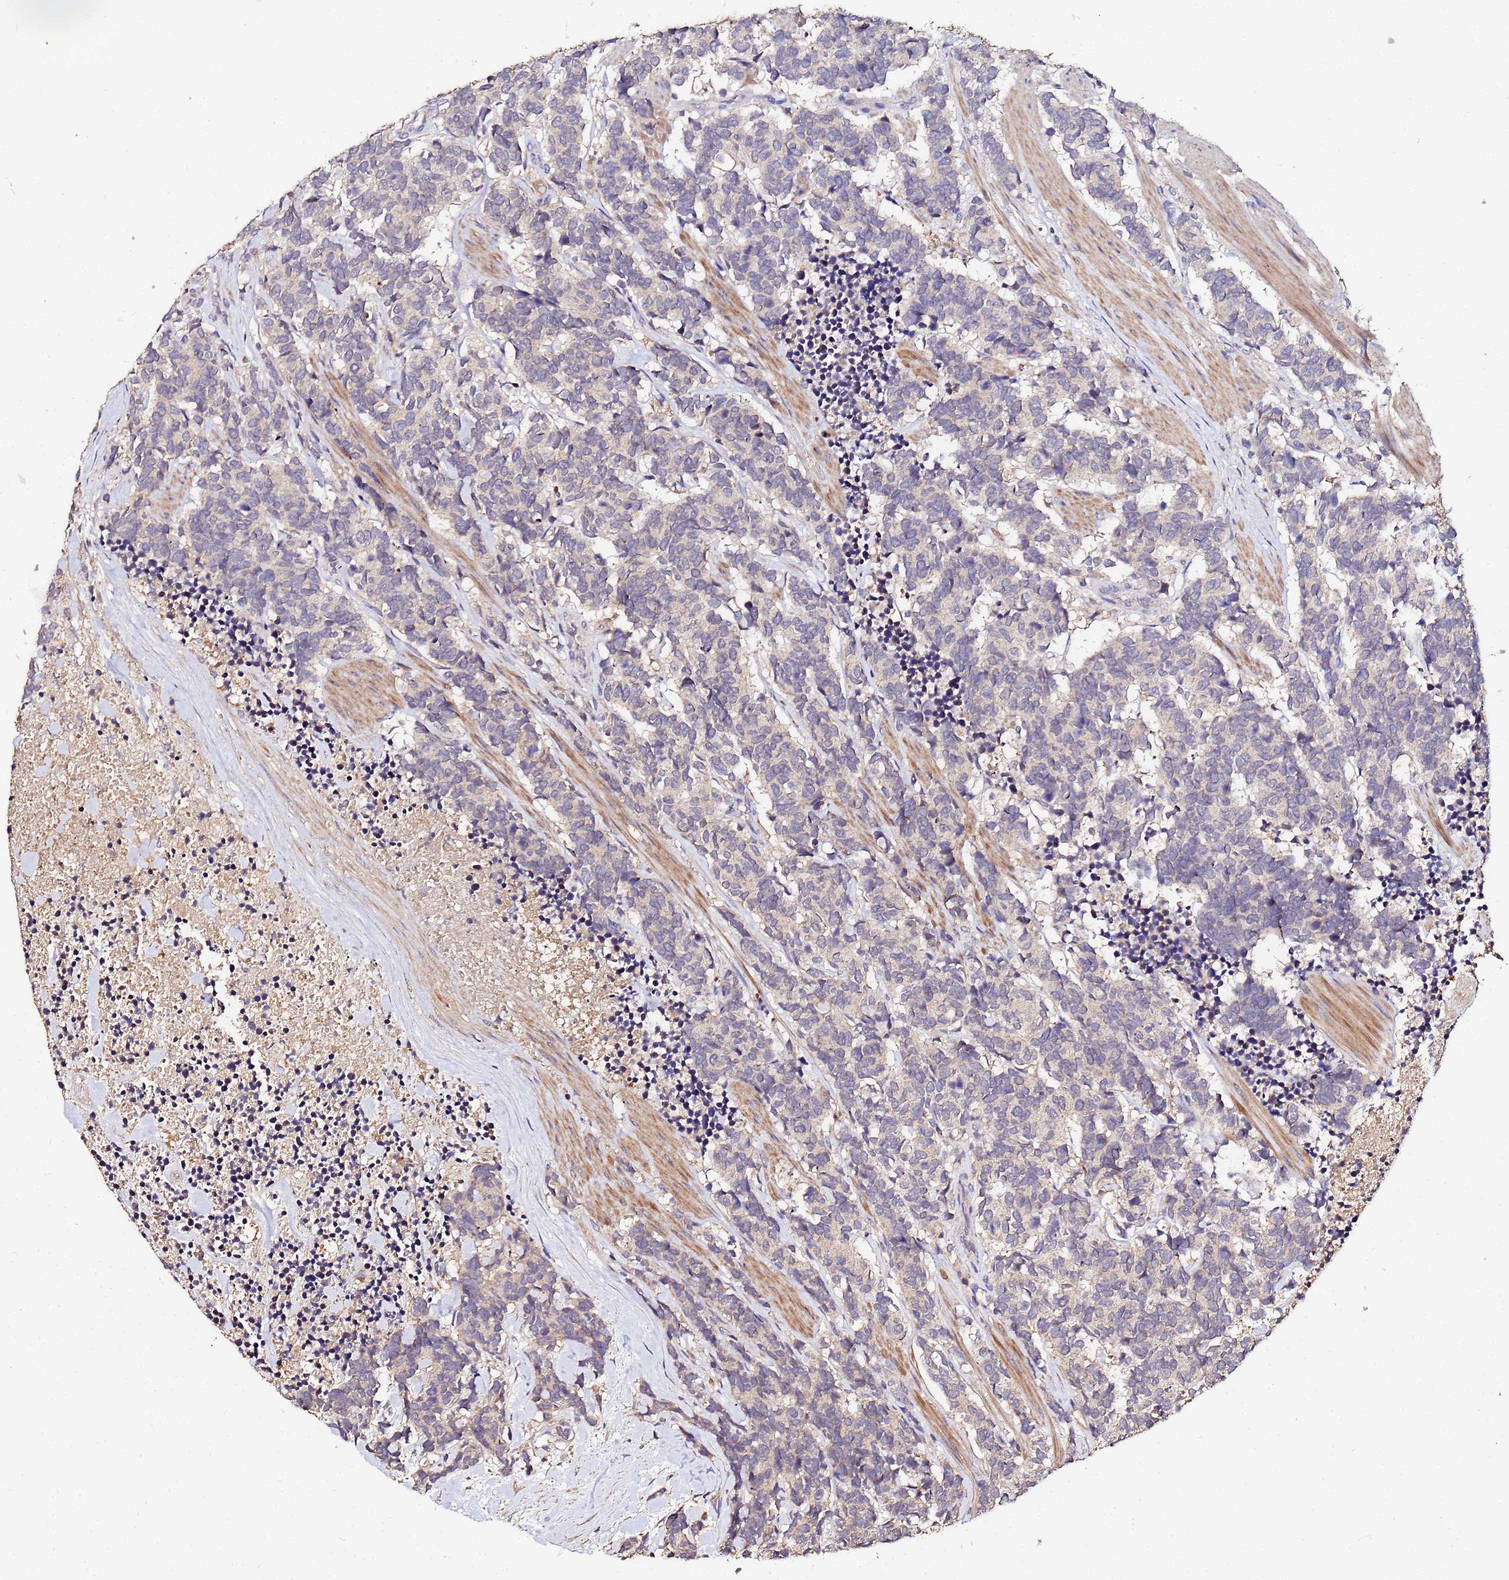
{"staining": {"intensity": "negative", "quantity": "none", "location": "none"}, "tissue": "carcinoid", "cell_type": "Tumor cells", "image_type": "cancer", "snomed": [{"axis": "morphology", "description": "Carcinoma, NOS"}, {"axis": "morphology", "description": "Carcinoid, malignant, NOS"}, {"axis": "topography", "description": "Prostate"}], "caption": "Human carcinoma stained for a protein using immunohistochemistry demonstrates no staining in tumor cells.", "gene": "MTERF1", "patient": {"sex": "male", "age": 57}}